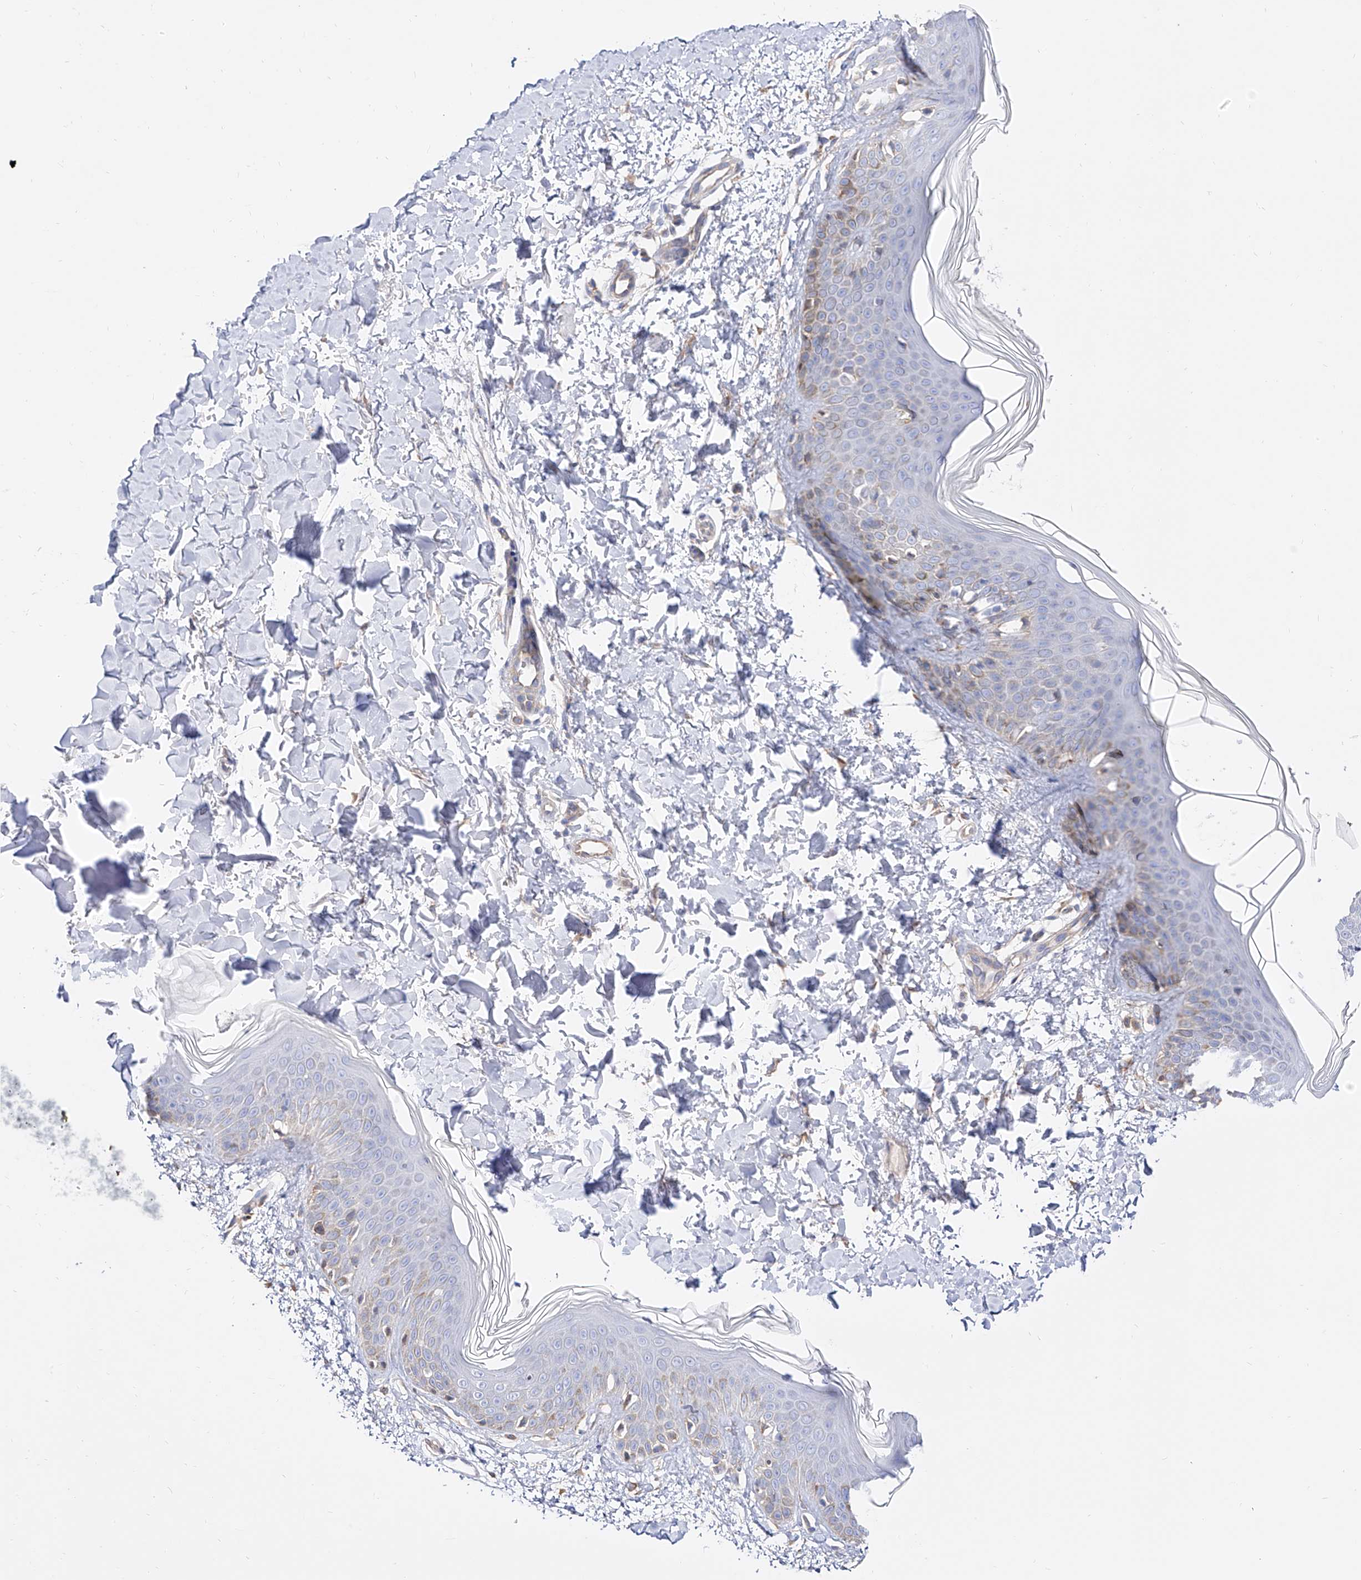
{"staining": {"intensity": "negative", "quantity": "none", "location": "none"}, "tissue": "skin", "cell_type": "Fibroblasts", "image_type": "normal", "snomed": [{"axis": "morphology", "description": "Normal tissue, NOS"}, {"axis": "topography", "description": "Skin"}], "caption": "Human skin stained for a protein using IHC reveals no positivity in fibroblasts.", "gene": "ZNF653", "patient": {"sex": "male", "age": 37}}